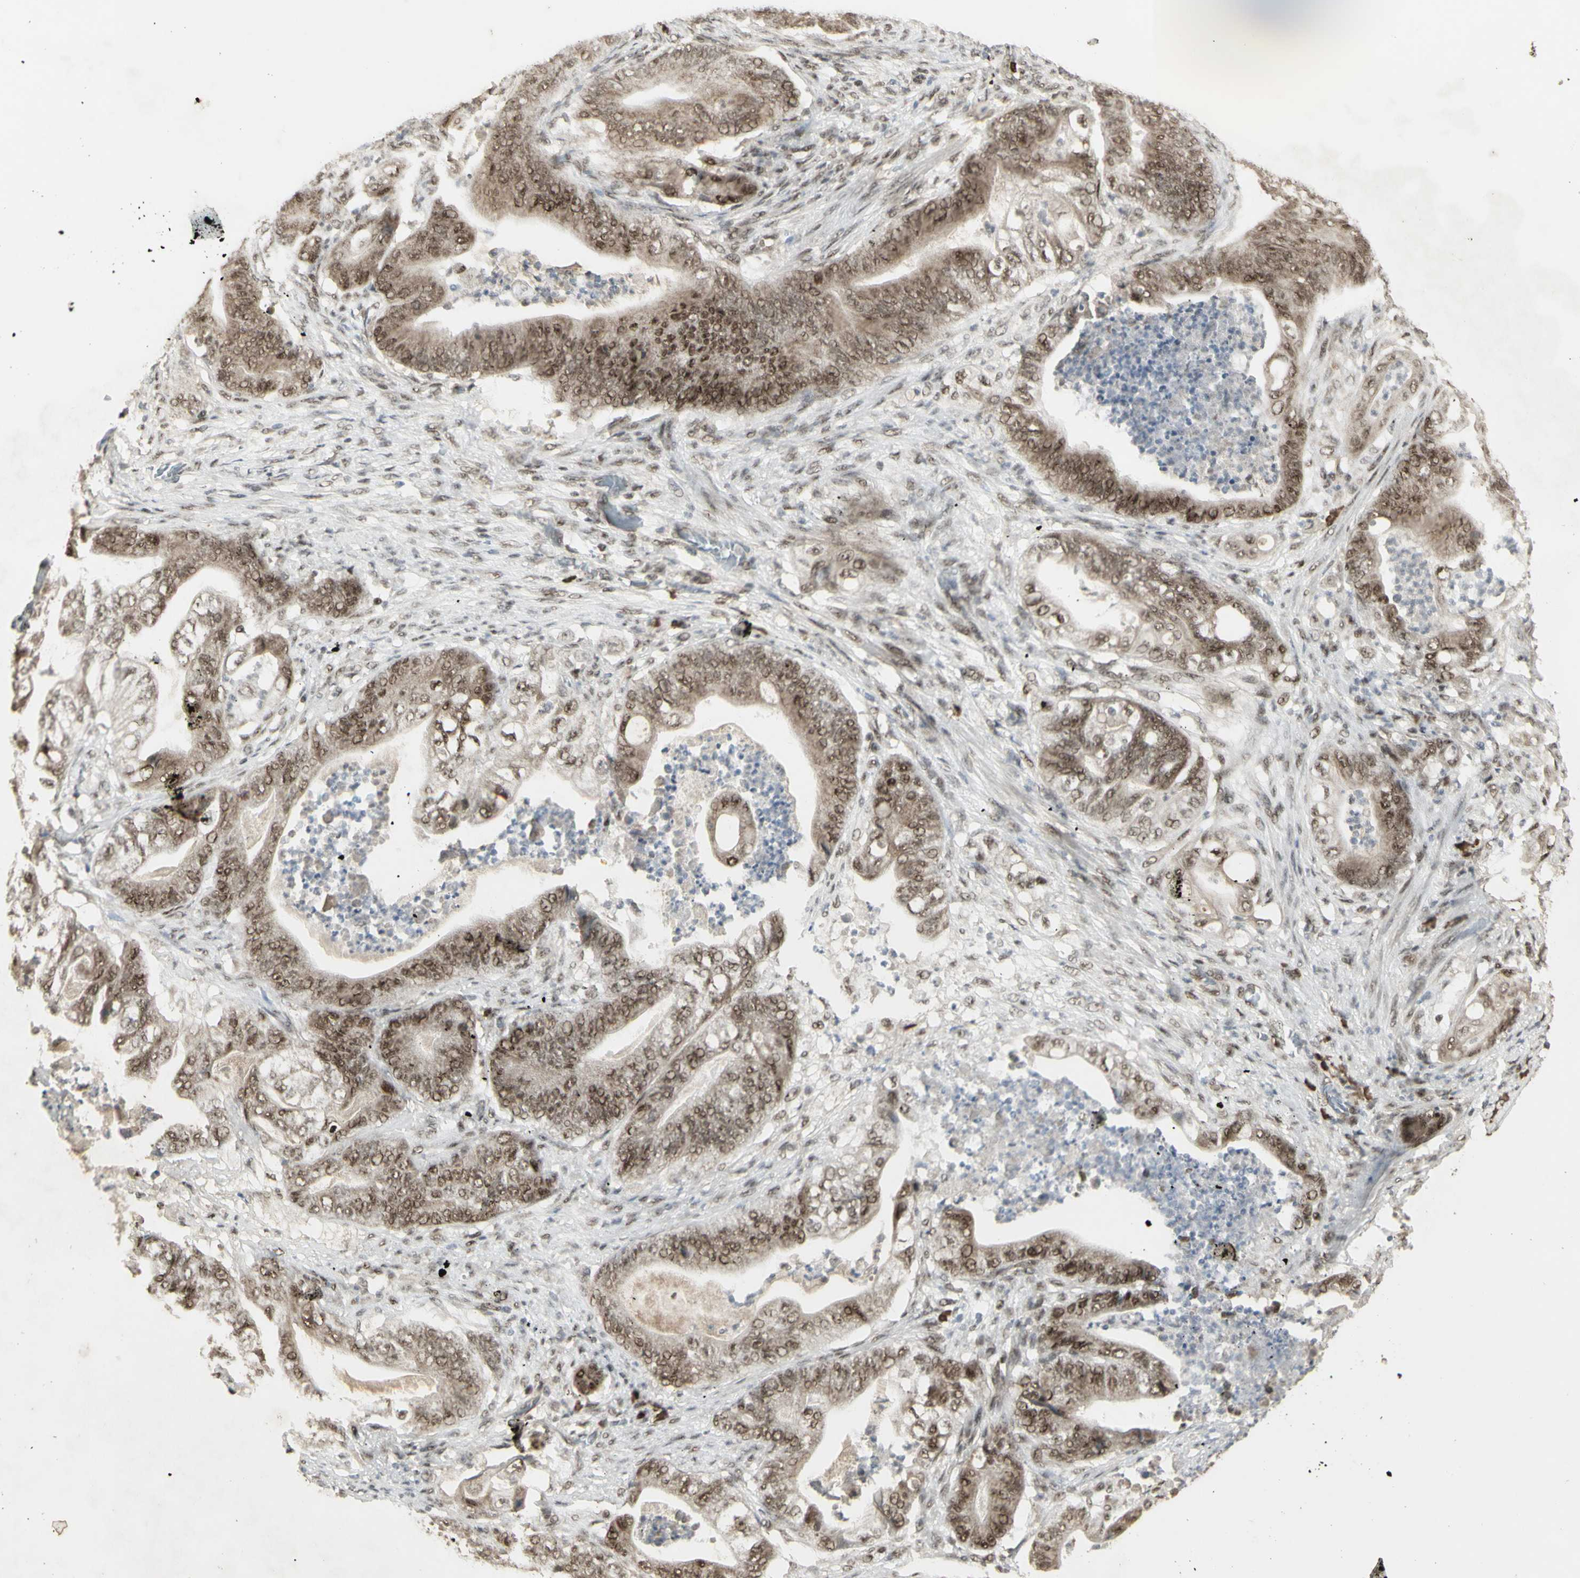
{"staining": {"intensity": "moderate", "quantity": ">75%", "location": "cytoplasmic/membranous,nuclear"}, "tissue": "stomach cancer", "cell_type": "Tumor cells", "image_type": "cancer", "snomed": [{"axis": "morphology", "description": "Adenocarcinoma, NOS"}, {"axis": "topography", "description": "Stomach"}], "caption": "IHC image of neoplastic tissue: stomach adenocarcinoma stained using IHC shows medium levels of moderate protein expression localized specifically in the cytoplasmic/membranous and nuclear of tumor cells, appearing as a cytoplasmic/membranous and nuclear brown color.", "gene": "CCNT1", "patient": {"sex": "female", "age": 73}}